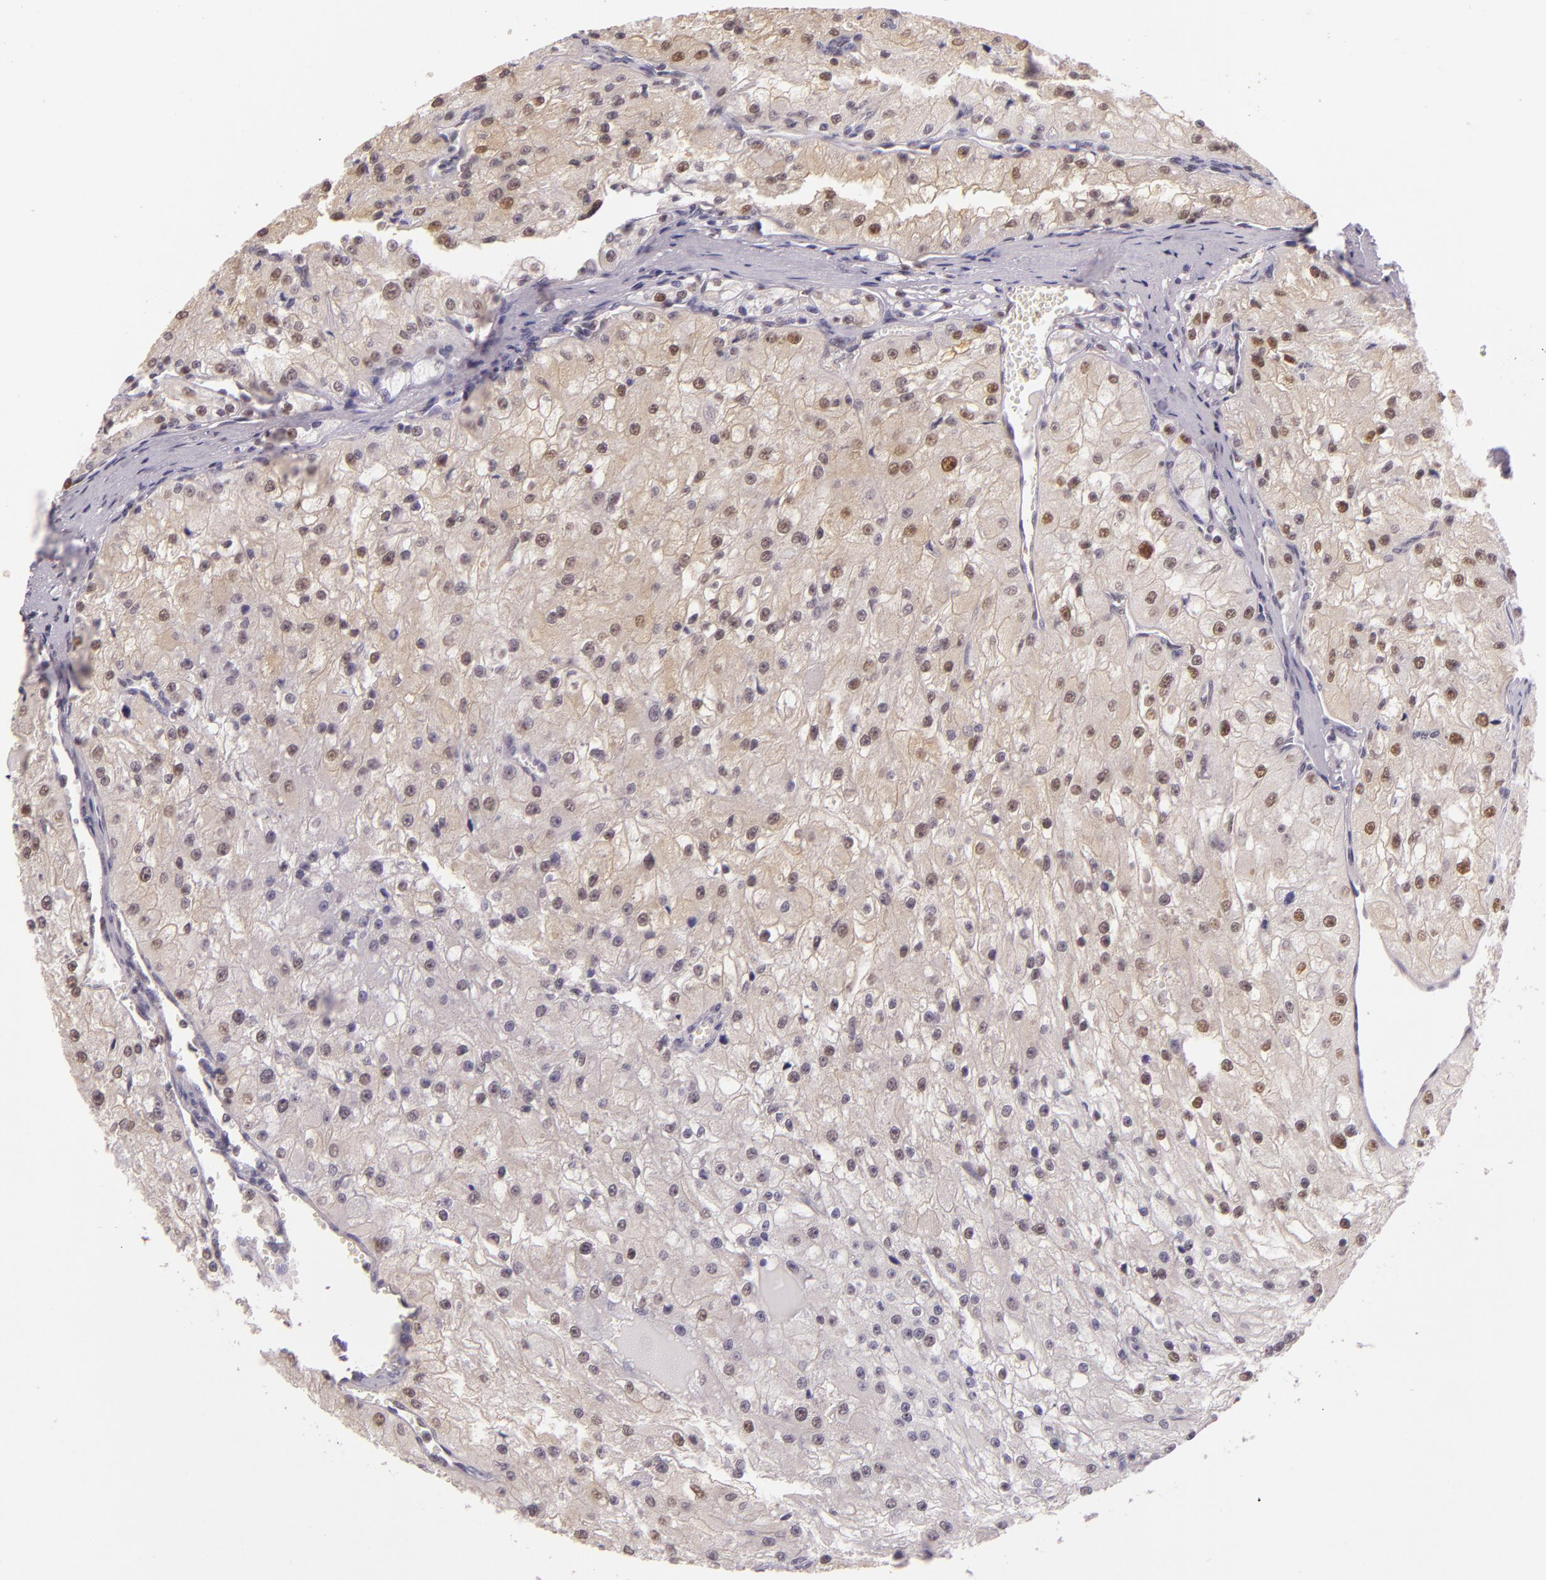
{"staining": {"intensity": "moderate", "quantity": "25%-75%", "location": "cytoplasmic/membranous,nuclear"}, "tissue": "renal cancer", "cell_type": "Tumor cells", "image_type": "cancer", "snomed": [{"axis": "morphology", "description": "Adenocarcinoma, NOS"}, {"axis": "topography", "description": "Kidney"}], "caption": "Protein staining exhibits moderate cytoplasmic/membranous and nuclear expression in about 25%-75% of tumor cells in renal cancer.", "gene": "HSPA8", "patient": {"sex": "female", "age": 74}}